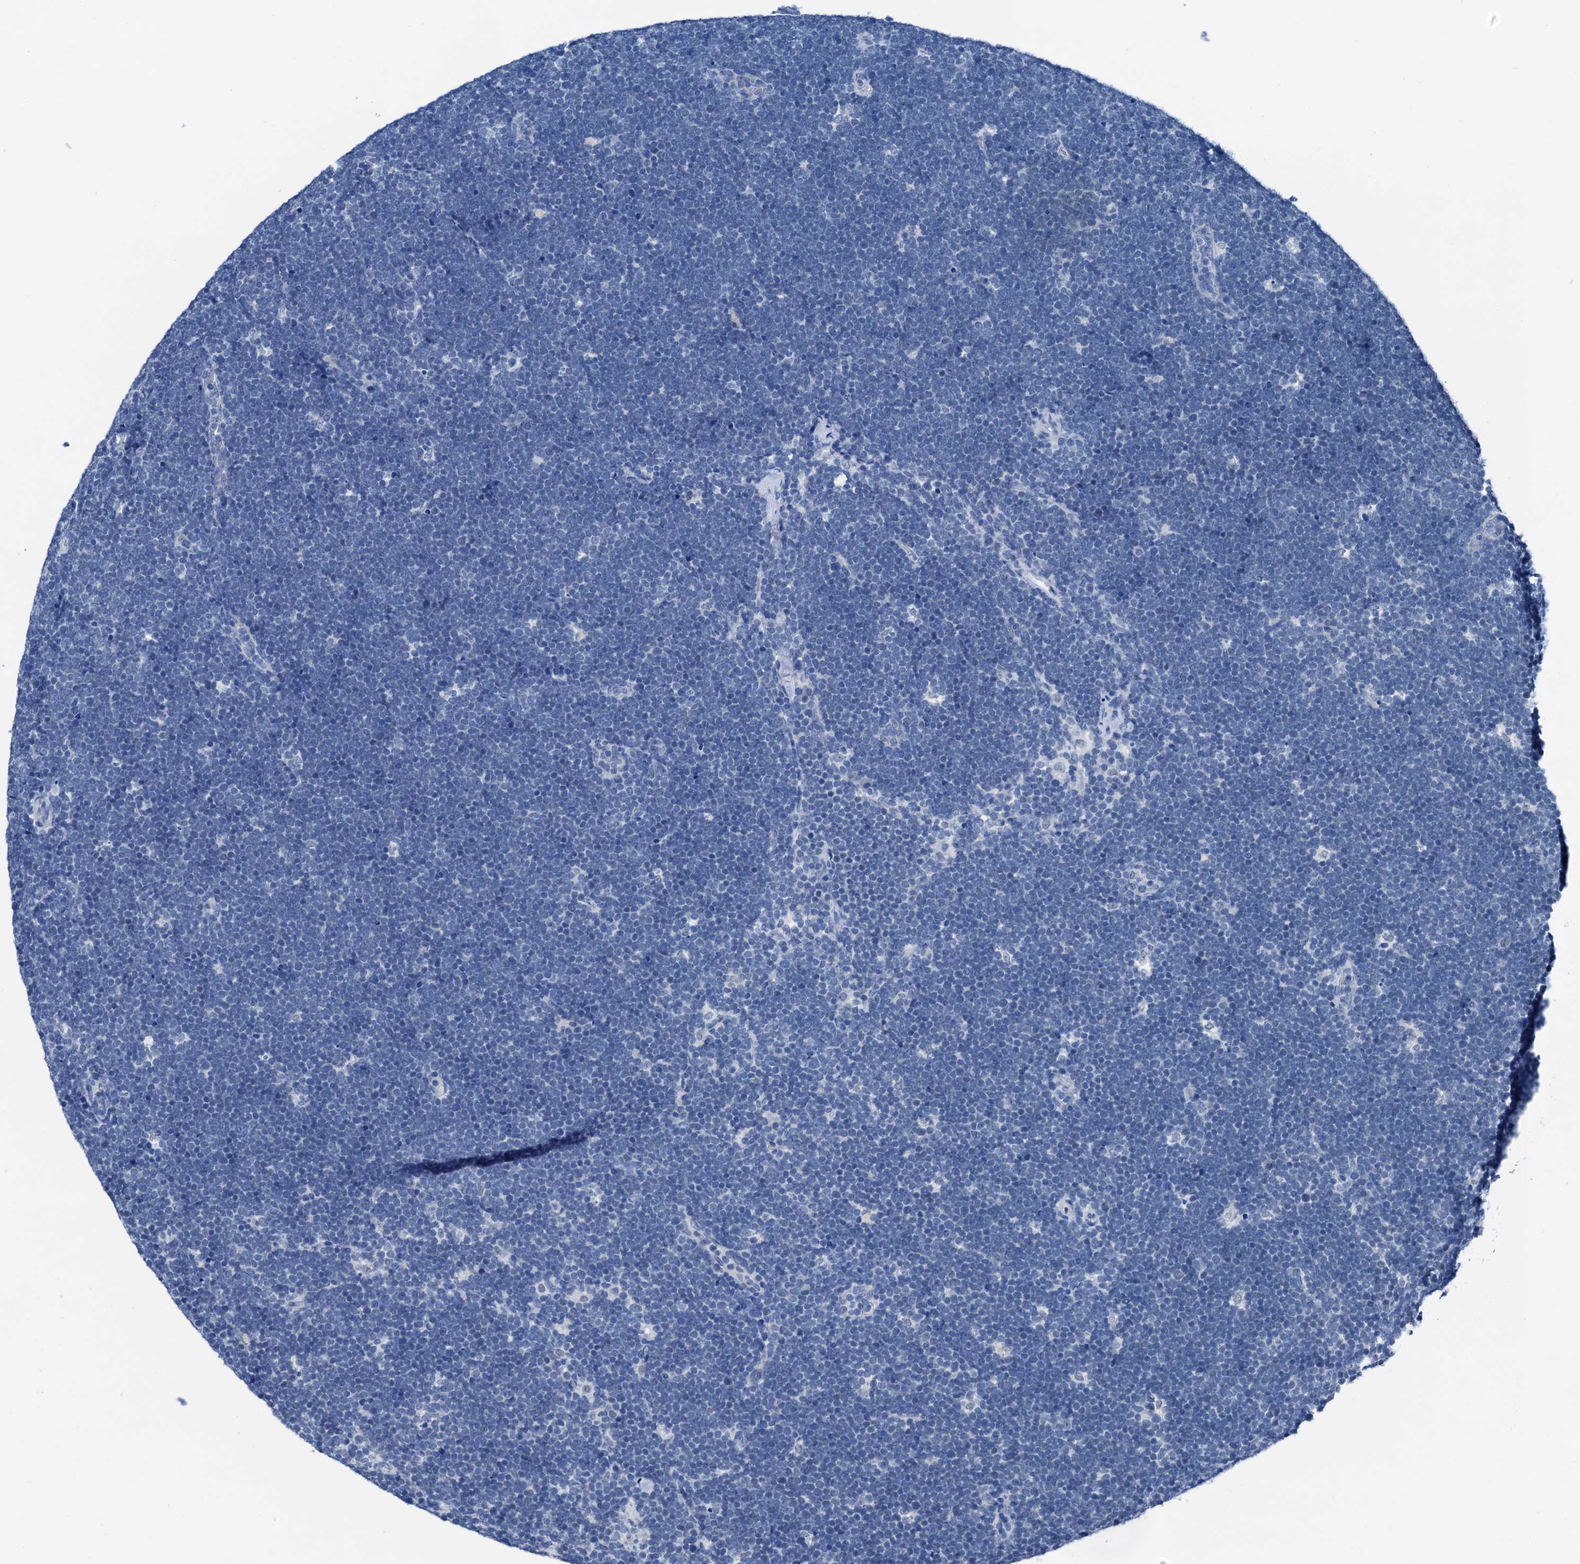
{"staining": {"intensity": "negative", "quantity": "none", "location": "none"}, "tissue": "lymphoma", "cell_type": "Tumor cells", "image_type": "cancer", "snomed": [{"axis": "morphology", "description": "Malignant lymphoma, non-Hodgkin's type, High grade"}, {"axis": "topography", "description": "Lymph node"}], "caption": "High power microscopy histopathology image of an immunohistochemistry (IHC) image of lymphoma, revealing no significant expression in tumor cells.", "gene": "CBLN3", "patient": {"sex": "male", "age": 13}}